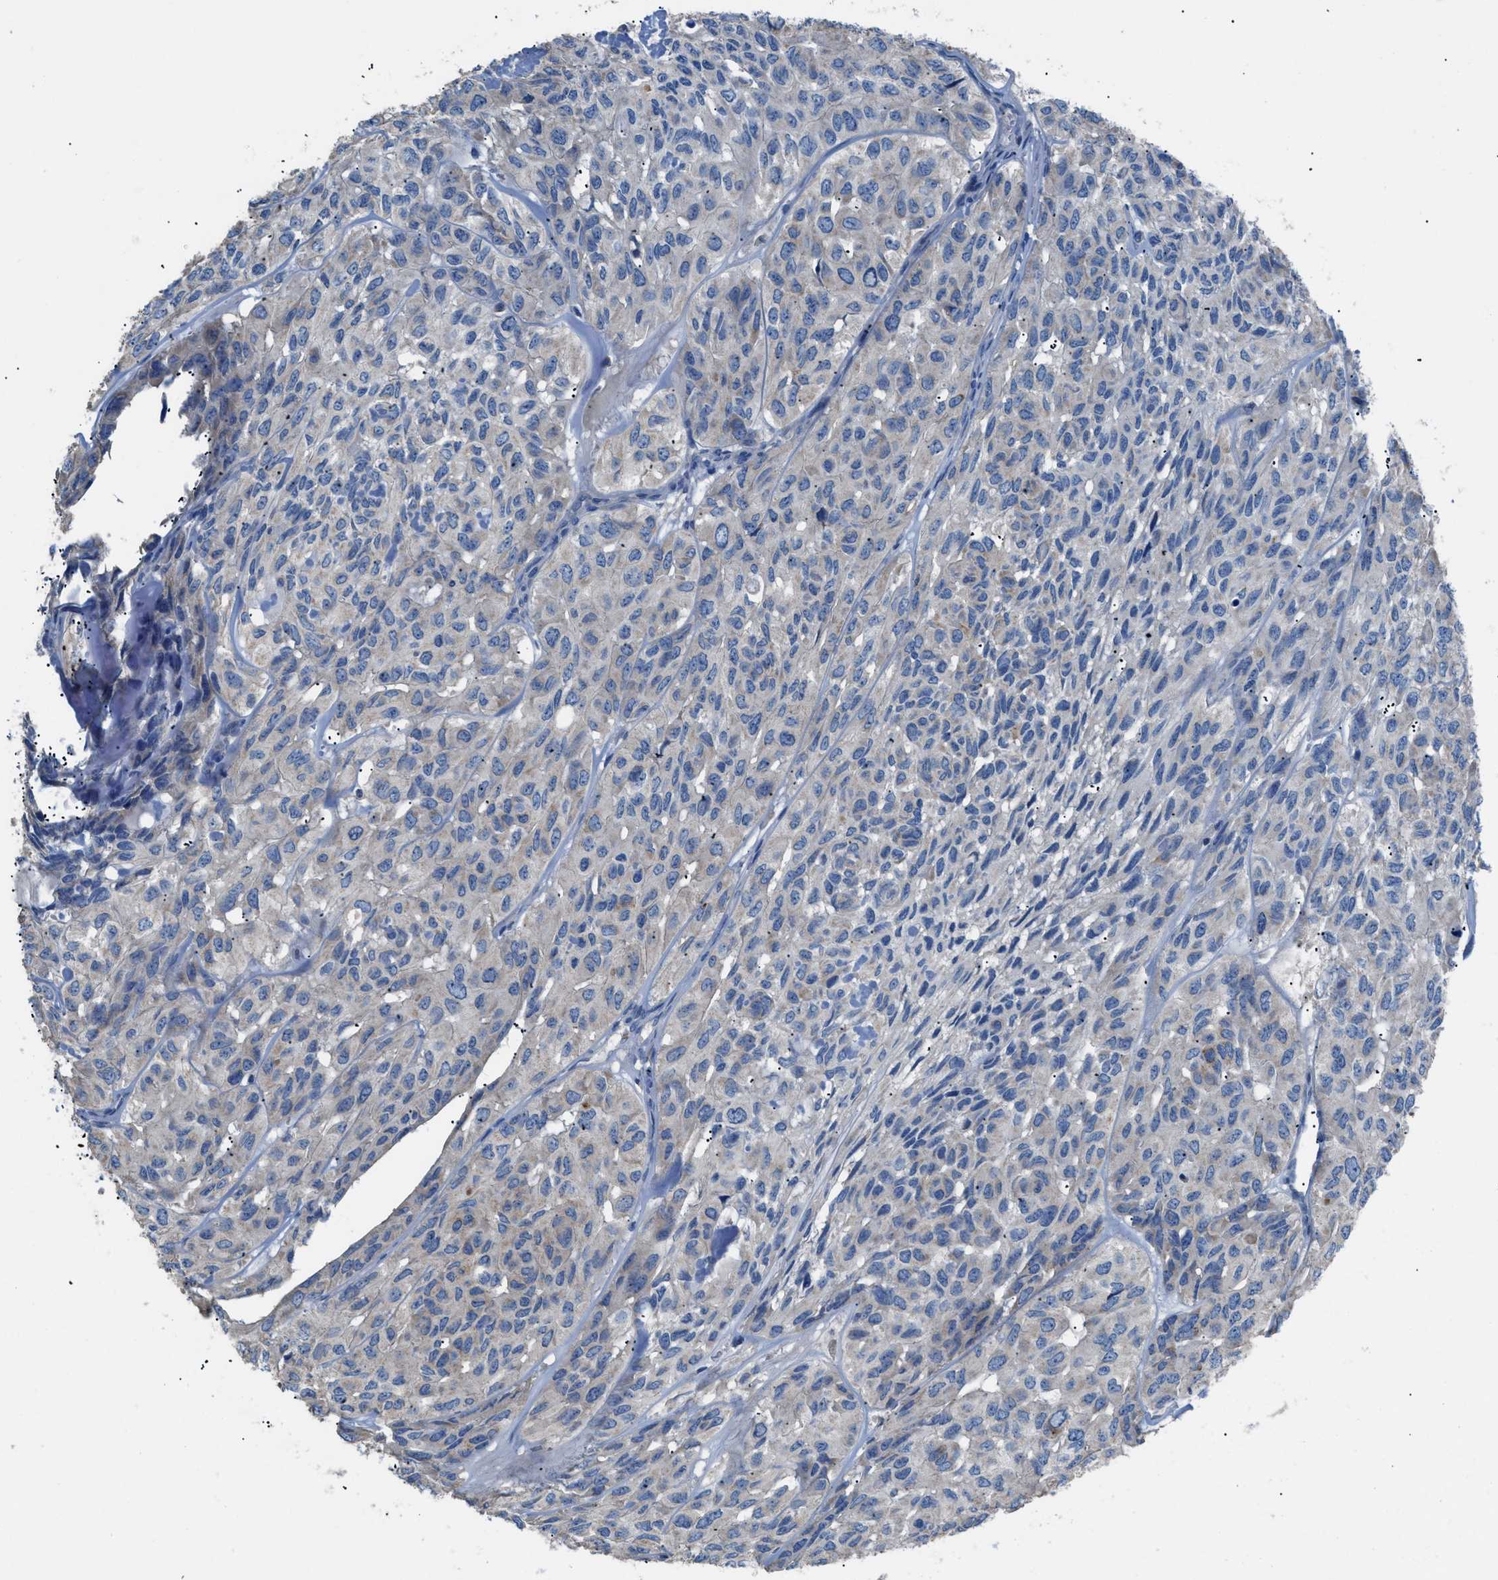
{"staining": {"intensity": "negative", "quantity": "none", "location": "none"}, "tissue": "head and neck cancer", "cell_type": "Tumor cells", "image_type": "cancer", "snomed": [{"axis": "morphology", "description": "Adenocarcinoma, NOS"}, {"axis": "topography", "description": "Salivary gland, NOS"}, {"axis": "topography", "description": "Head-Neck"}], "caption": "Immunohistochemistry (IHC) image of neoplastic tissue: human head and neck cancer (adenocarcinoma) stained with DAB demonstrates no significant protein staining in tumor cells.", "gene": "SGCZ", "patient": {"sex": "female", "age": 76}}